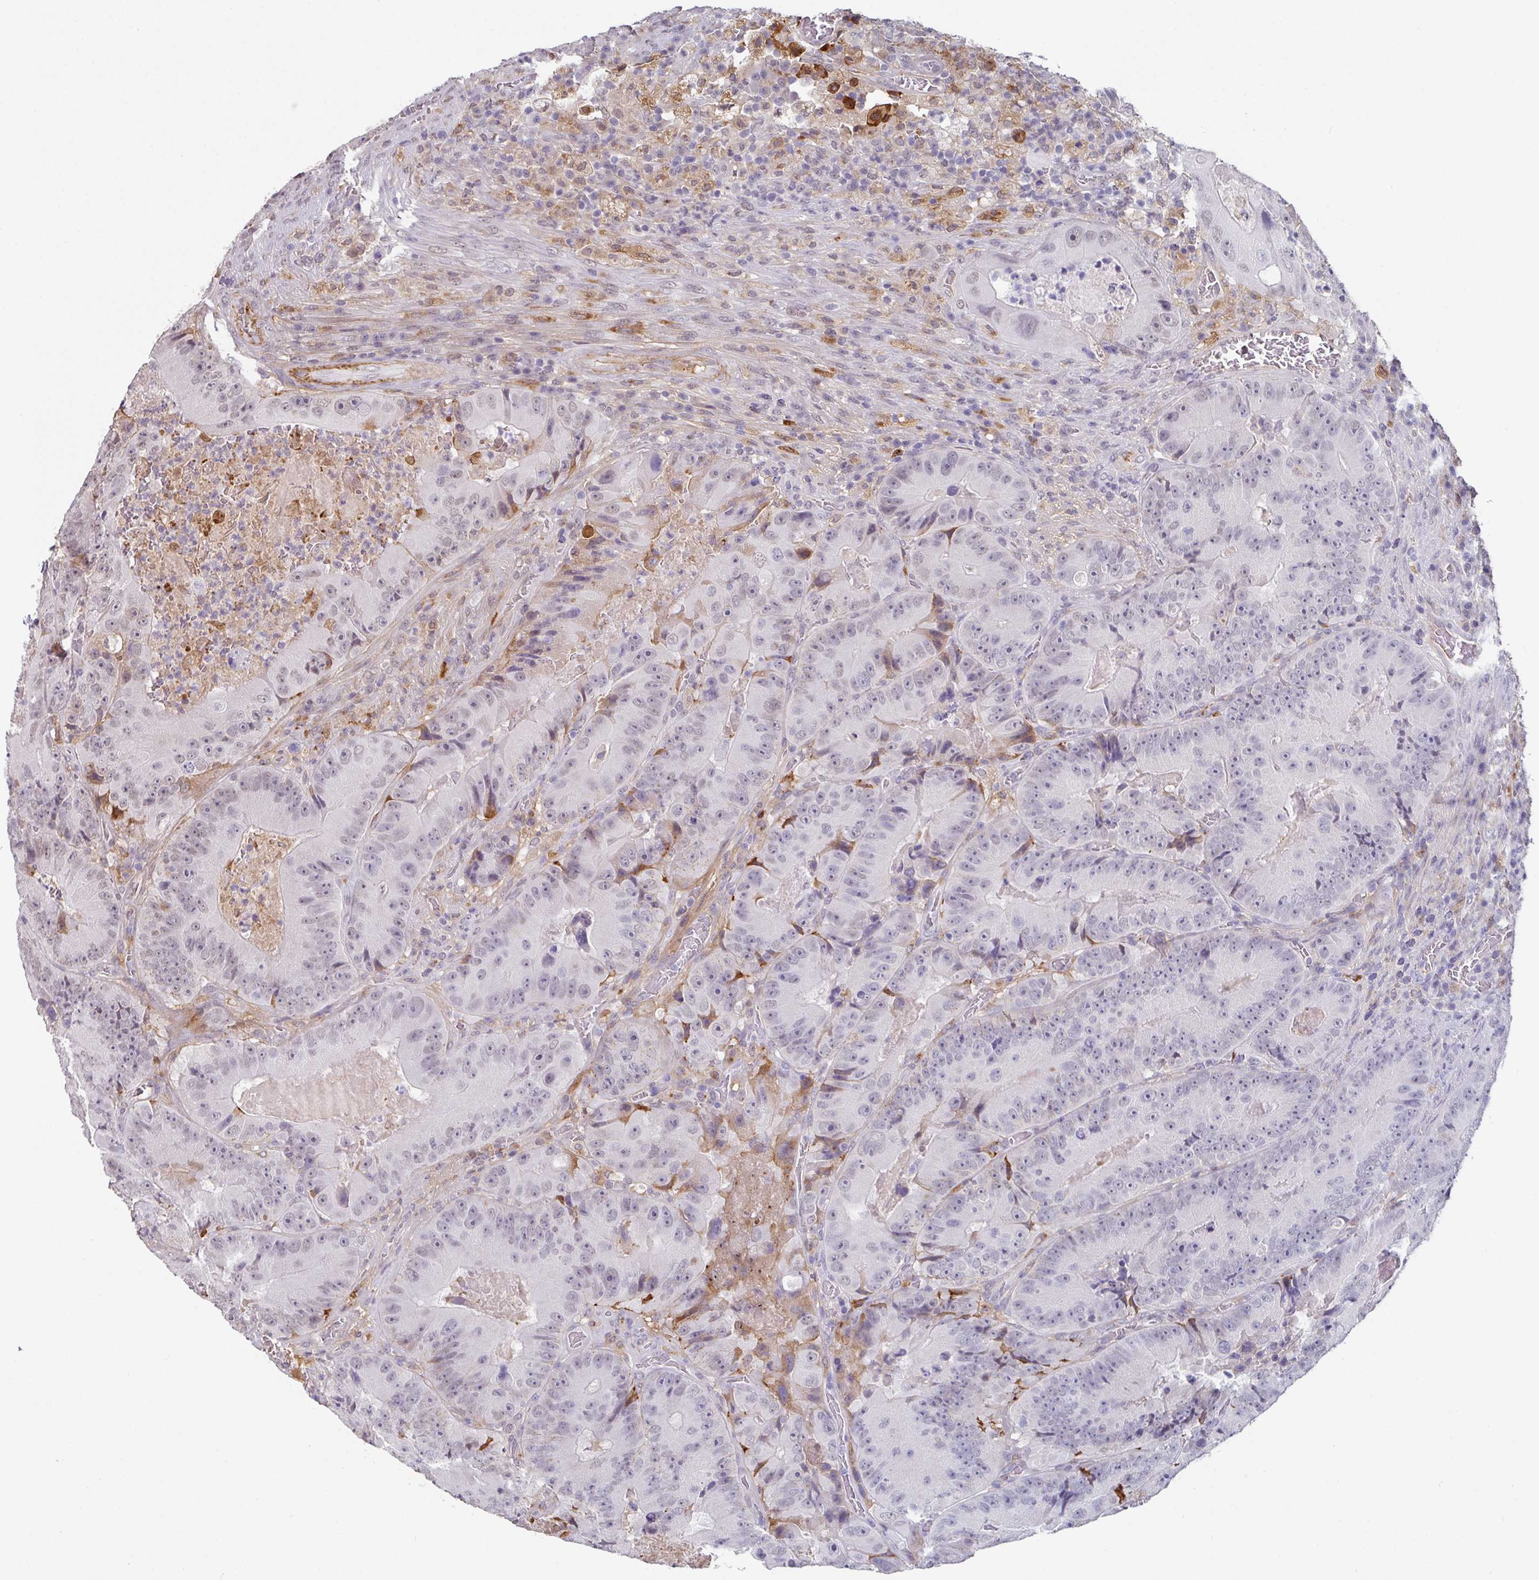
{"staining": {"intensity": "negative", "quantity": "none", "location": "none"}, "tissue": "colorectal cancer", "cell_type": "Tumor cells", "image_type": "cancer", "snomed": [{"axis": "morphology", "description": "Adenocarcinoma, NOS"}, {"axis": "topography", "description": "Colon"}], "caption": "Adenocarcinoma (colorectal) stained for a protein using immunohistochemistry displays no positivity tumor cells.", "gene": "C1QB", "patient": {"sex": "female", "age": 86}}